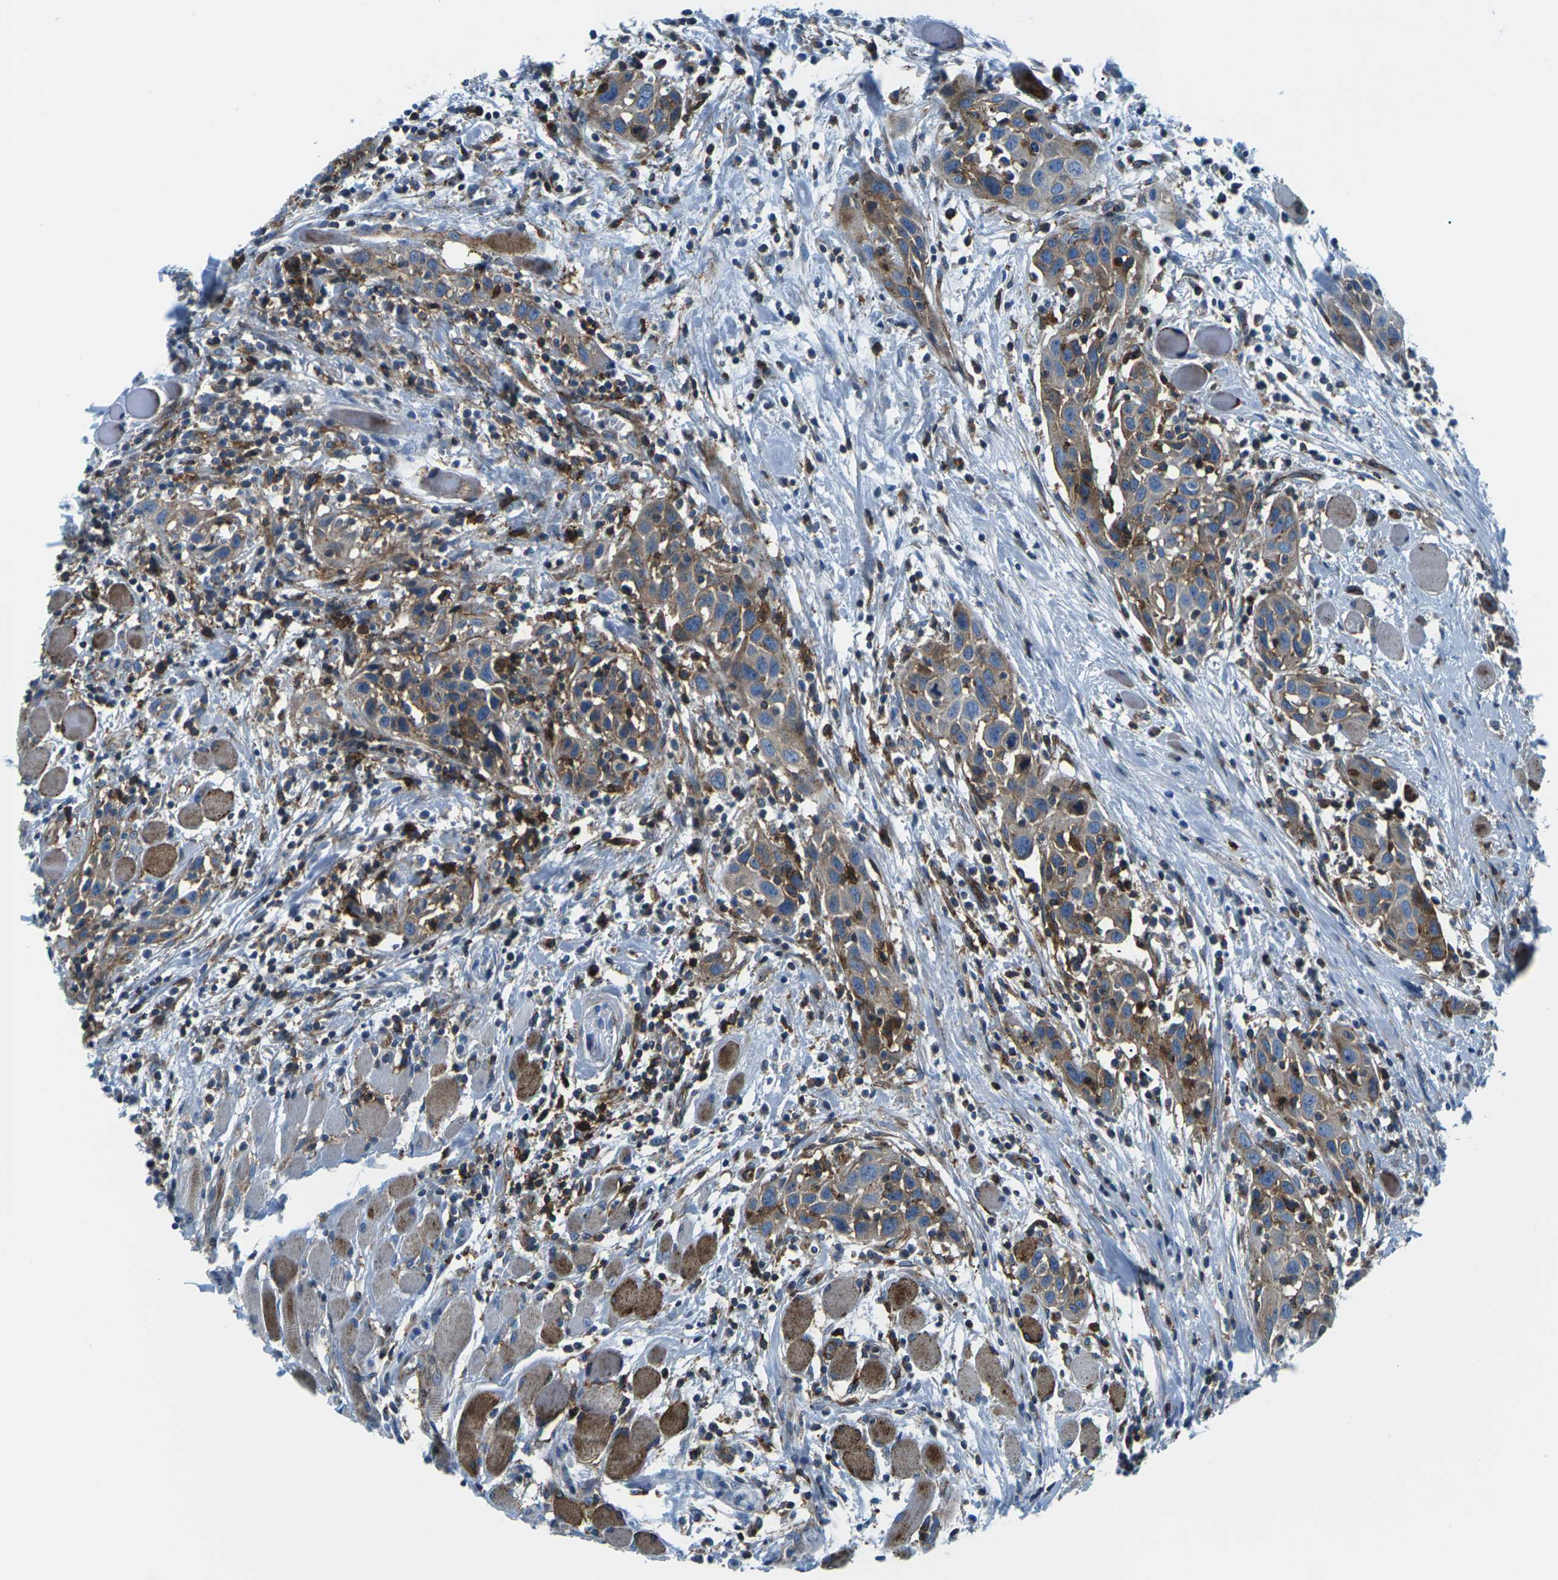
{"staining": {"intensity": "moderate", "quantity": ">75%", "location": "cytoplasmic/membranous"}, "tissue": "head and neck cancer", "cell_type": "Tumor cells", "image_type": "cancer", "snomed": [{"axis": "morphology", "description": "Squamous cell carcinoma, NOS"}, {"axis": "topography", "description": "Oral tissue"}, {"axis": "topography", "description": "Head-Neck"}], "caption": "Squamous cell carcinoma (head and neck) stained for a protein reveals moderate cytoplasmic/membranous positivity in tumor cells.", "gene": "SOCS4", "patient": {"sex": "female", "age": 50}}